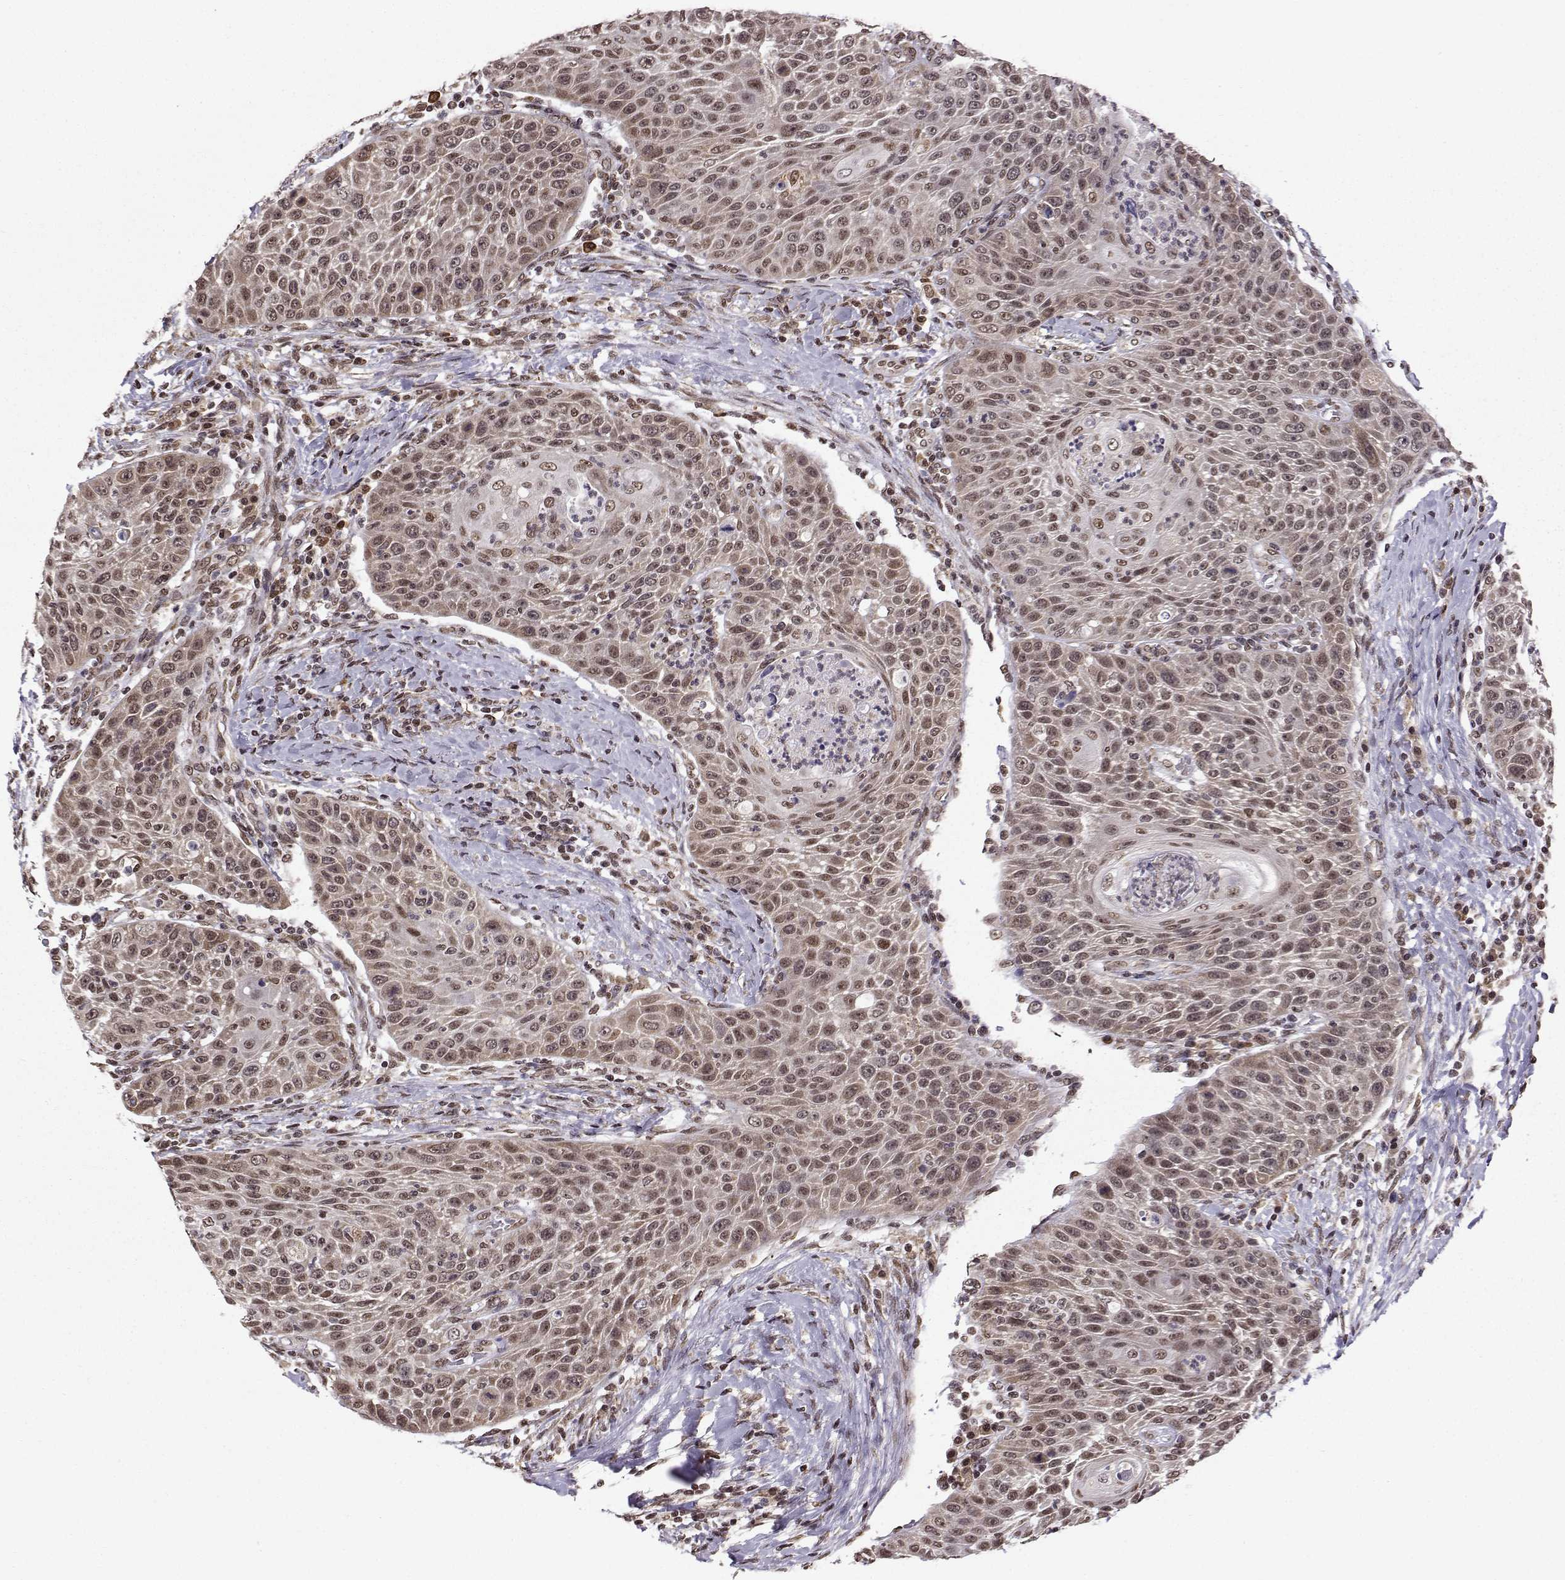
{"staining": {"intensity": "weak", "quantity": ">75%", "location": "cytoplasmic/membranous,nuclear"}, "tissue": "head and neck cancer", "cell_type": "Tumor cells", "image_type": "cancer", "snomed": [{"axis": "morphology", "description": "Squamous cell carcinoma, NOS"}, {"axis": "topography", "description": "Head-Neck"}], "caption": "Immunohistochemical staining of human head and neck cancer displays weak cytoplasmic/membranous and nuclear protein positivity in about >75% of tumor cells. (Brightfield microscopy of DAB IHC at high magnification).", "gene": "EZH1", "patient": {"sex": "male", "age": 69}}